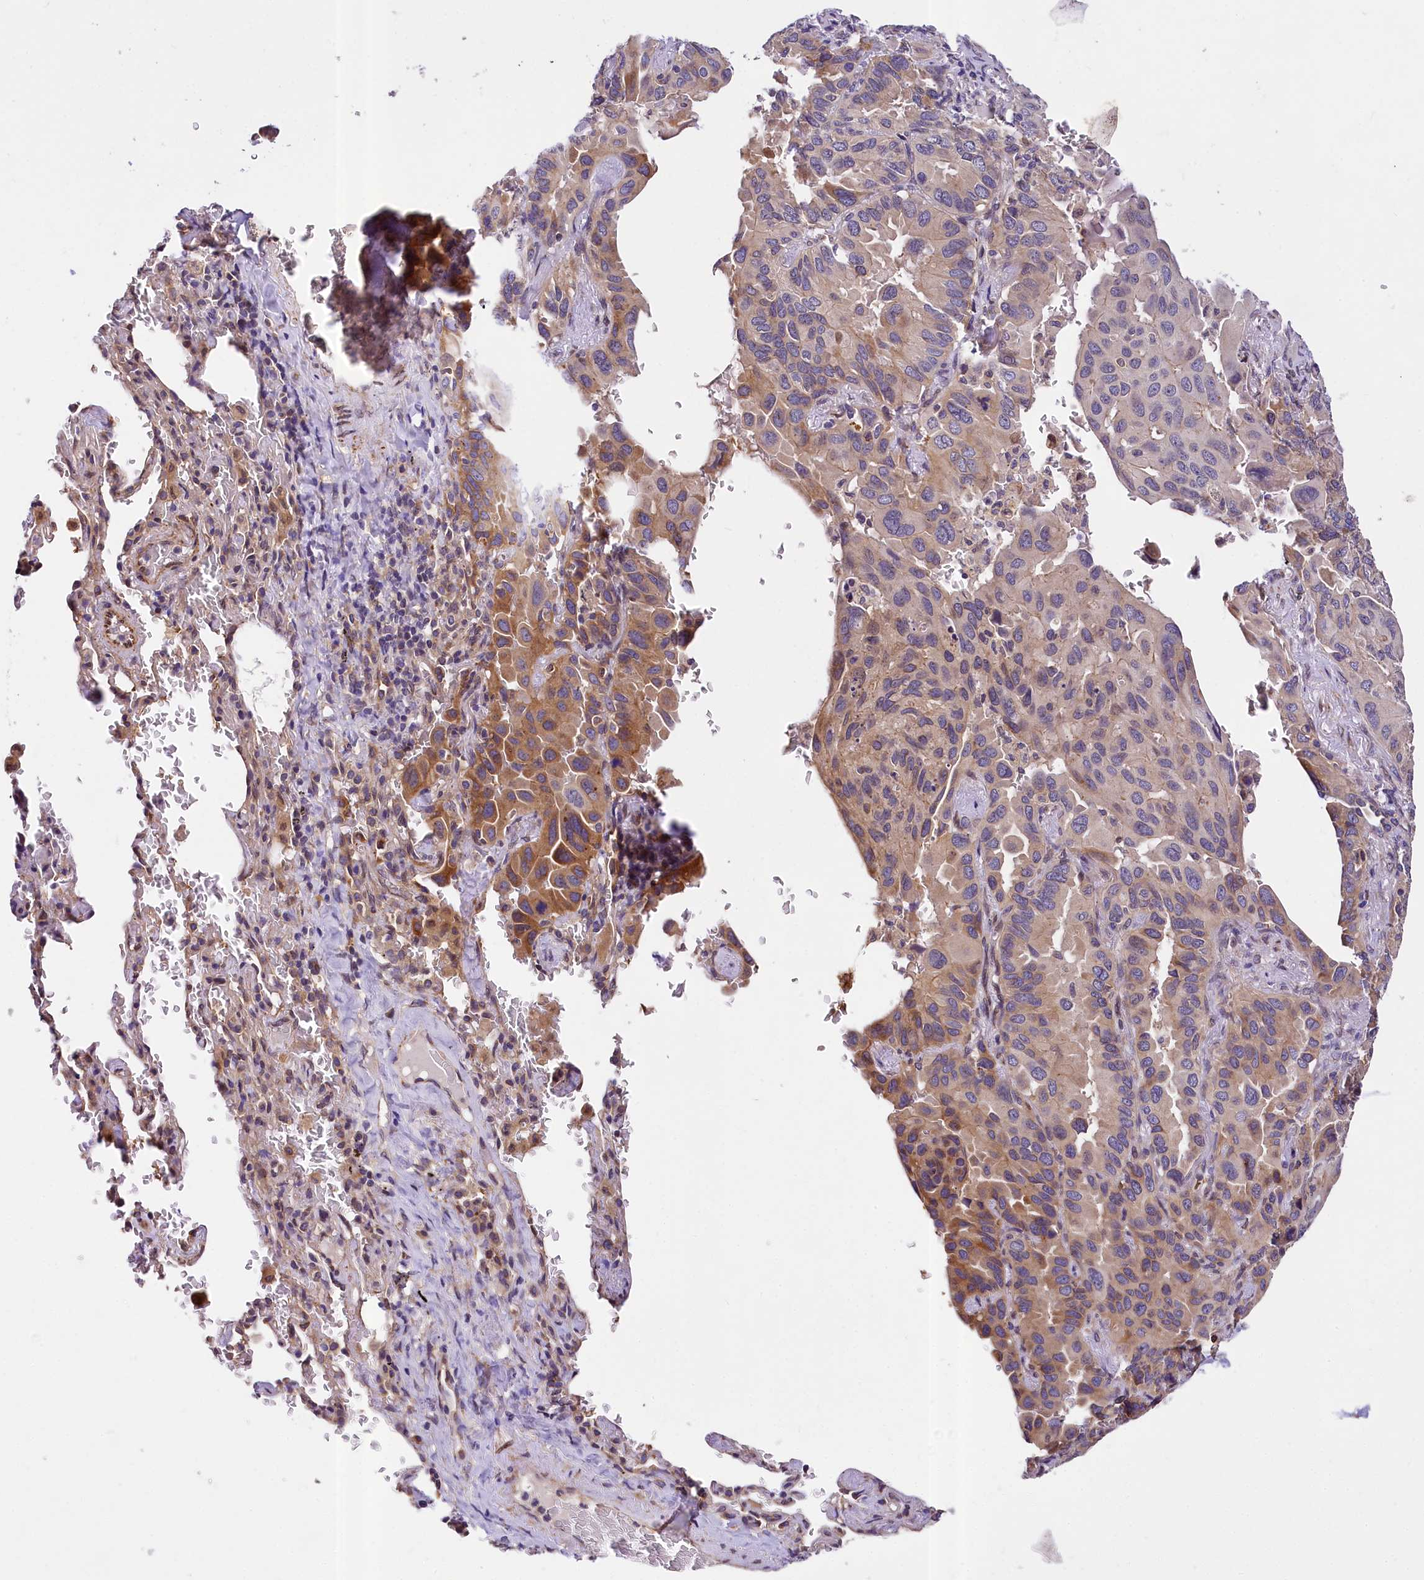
{"staining": {"intensity": "moderate", "quantity": "25%-75%", "location": "cytoplasmic/membranous"}, "tissue": "lung cancer", "cell_type": "Tumor cells", "image_type": "cancer", "snomed": [{"axis": "morphology", "description": "Adenocarcinoma, NOS"}, {"axis": "topography", "description": "Lung"}], "caption": "Immunohistochemical staining of human lung cancer demonstrates moderate cytoplasmic/membranous protein staining in about 25%-75% of tumor cells. Nuclei are stained in blue.", "gene": "SUPV3L1", "patient": {"sex": "male", "age": 64}}